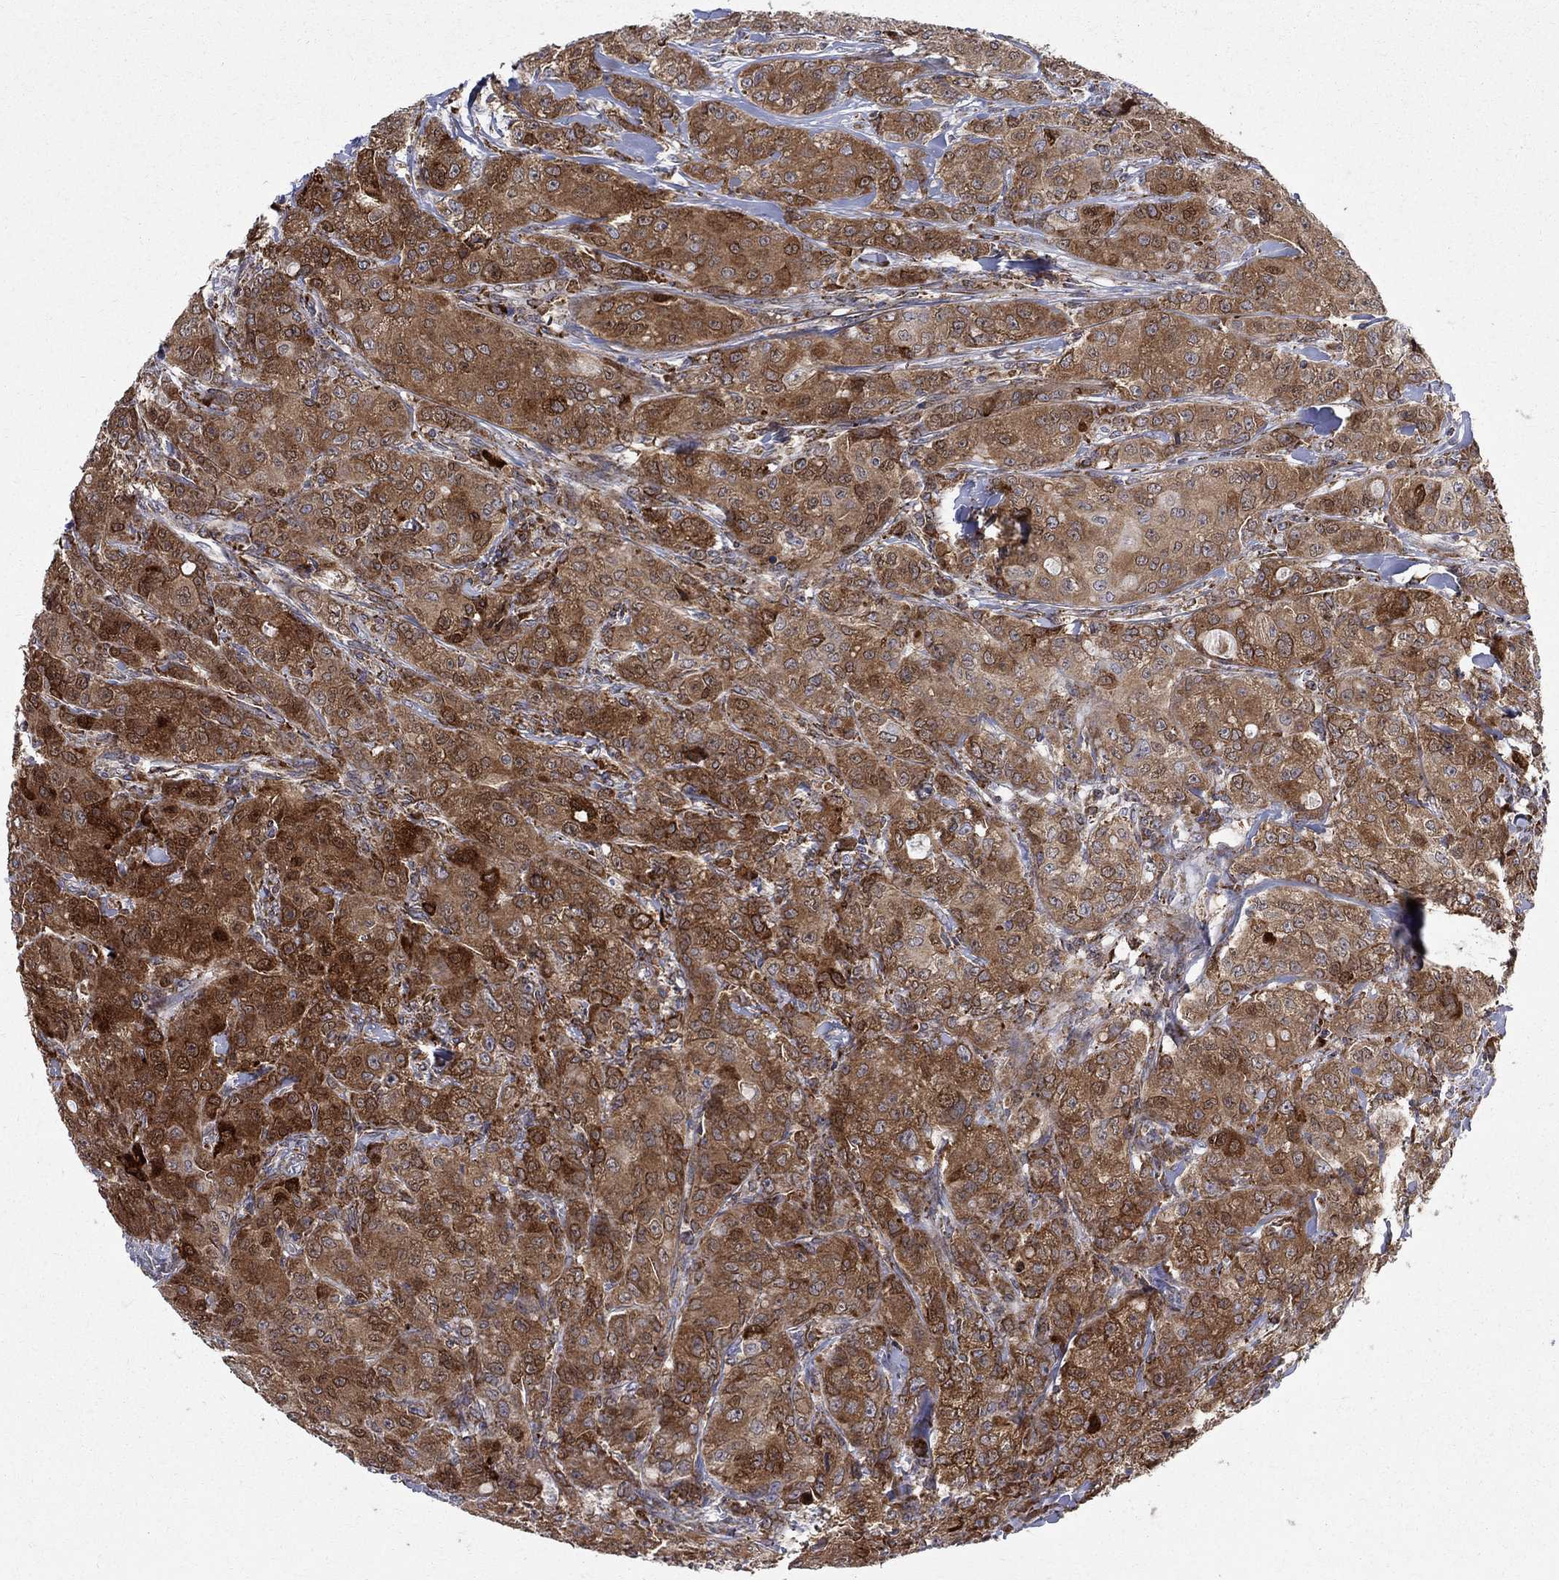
{"staining": {"intensity": "strong", "quantity": "25%-75%", "location": "cytoplasmic/membranous"}, "tissue": "breast cancer", "cell_type": "Tumor cells", "image_type": "cancer", "snomed": [{"axis": "morphology", "description": "Duct carcinoma"}, {"axis": "topography", "description": "Breast"}], "caption": "The micrograph demonstrates a brown stain indicating the presence of a protein in the cytoplasmic/membranous of tumor cells in invasive ductal carcinoma (breast).", "gene": "CAB39L", "patient": {"sex": "female", "age": 43}}